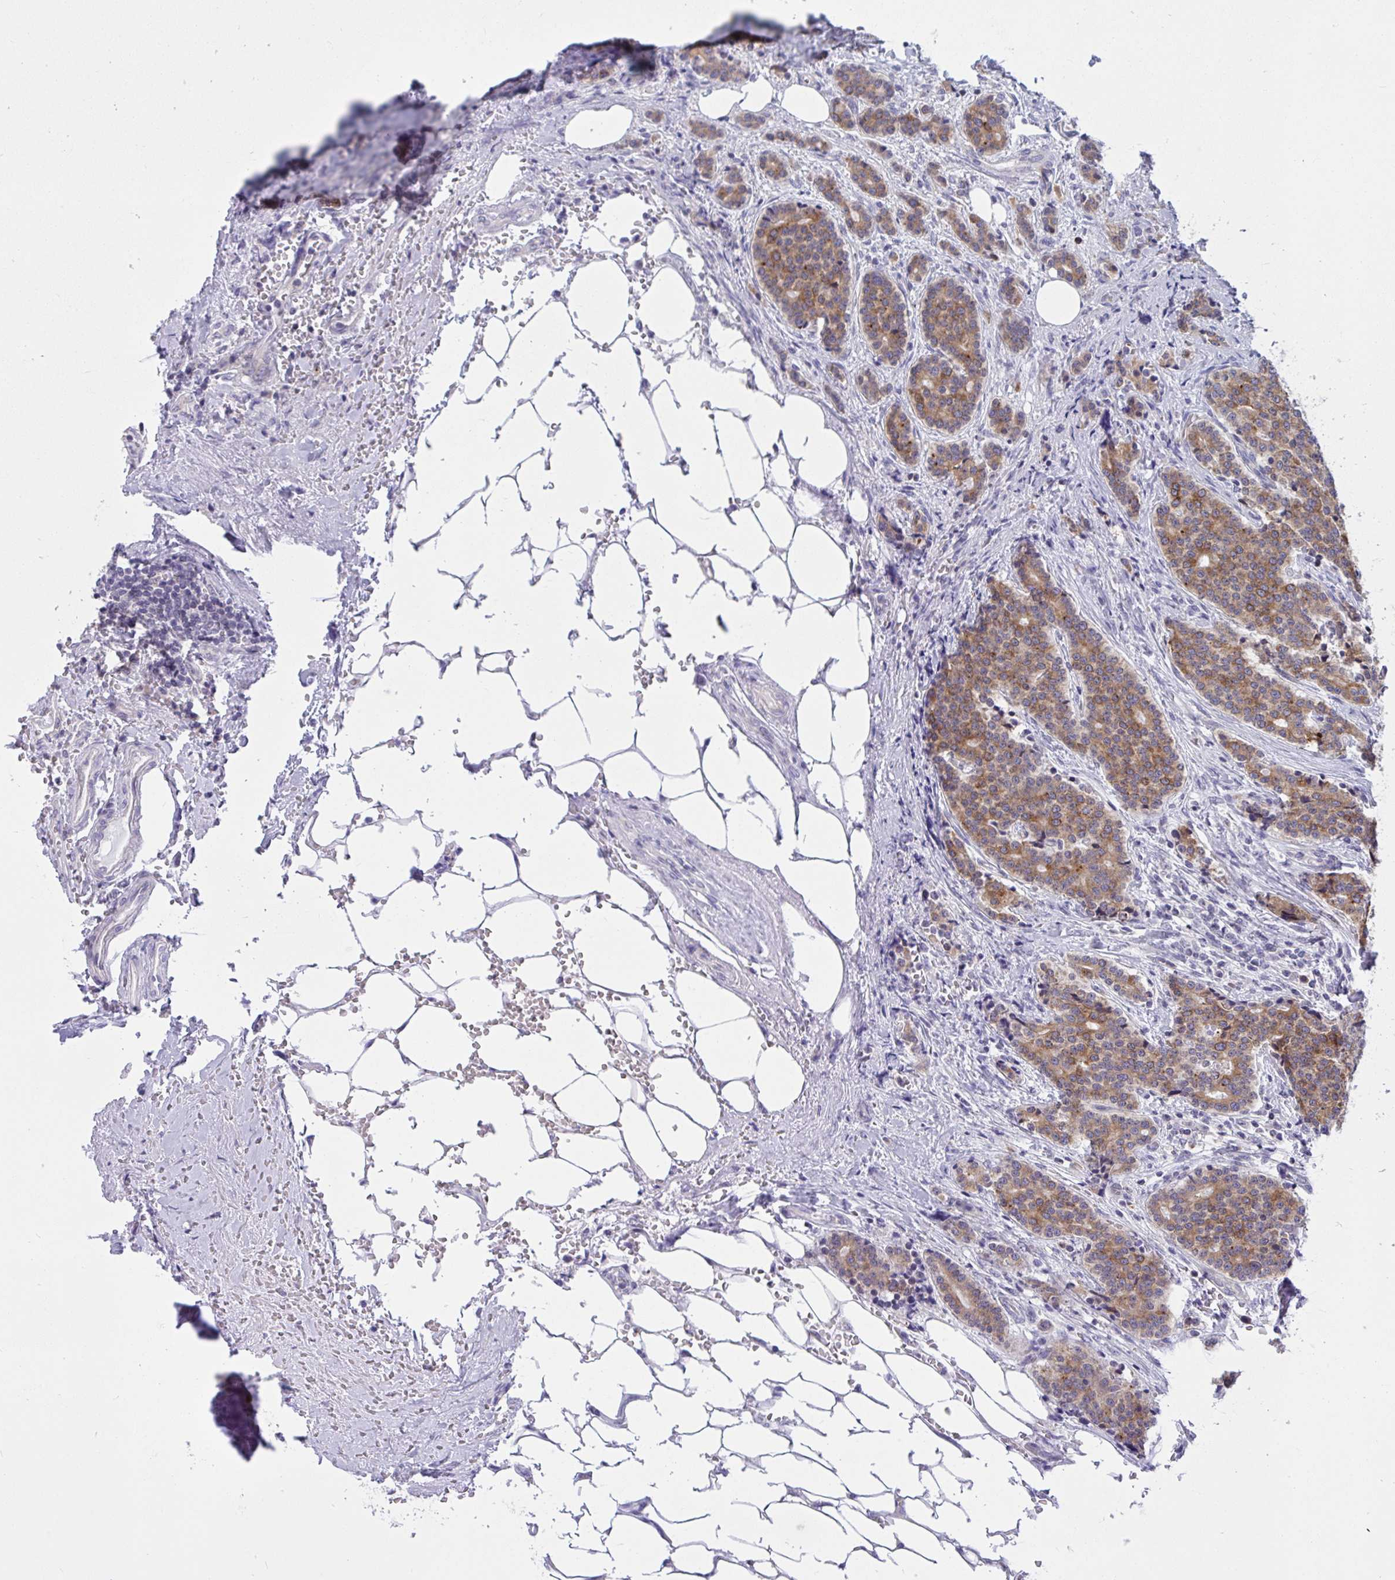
{"staining": {"intensity": "moderate", "quantity": ">75%", "location": "cytoplasmic/membranous"}, "tissue": "carcinoid", "cell_type": "Tumor cells", "image_type": "cancer", "snomed": [{"axis": "morphology", "description": "Carcinoid, malignant, NOS"}, {"axis": "topography", "description": "Small intestine"}], "caption": "Carcinoid stained with DAB (3,3'-diaminobenzidine) immunohistochemistry (IHC) demonstrates medium levels of moderate cytoplasmic/membranous positivity in about >75% of tumor cells.", "gene": "CAMLG", "patient": {"sex": "female", "age": 73}}